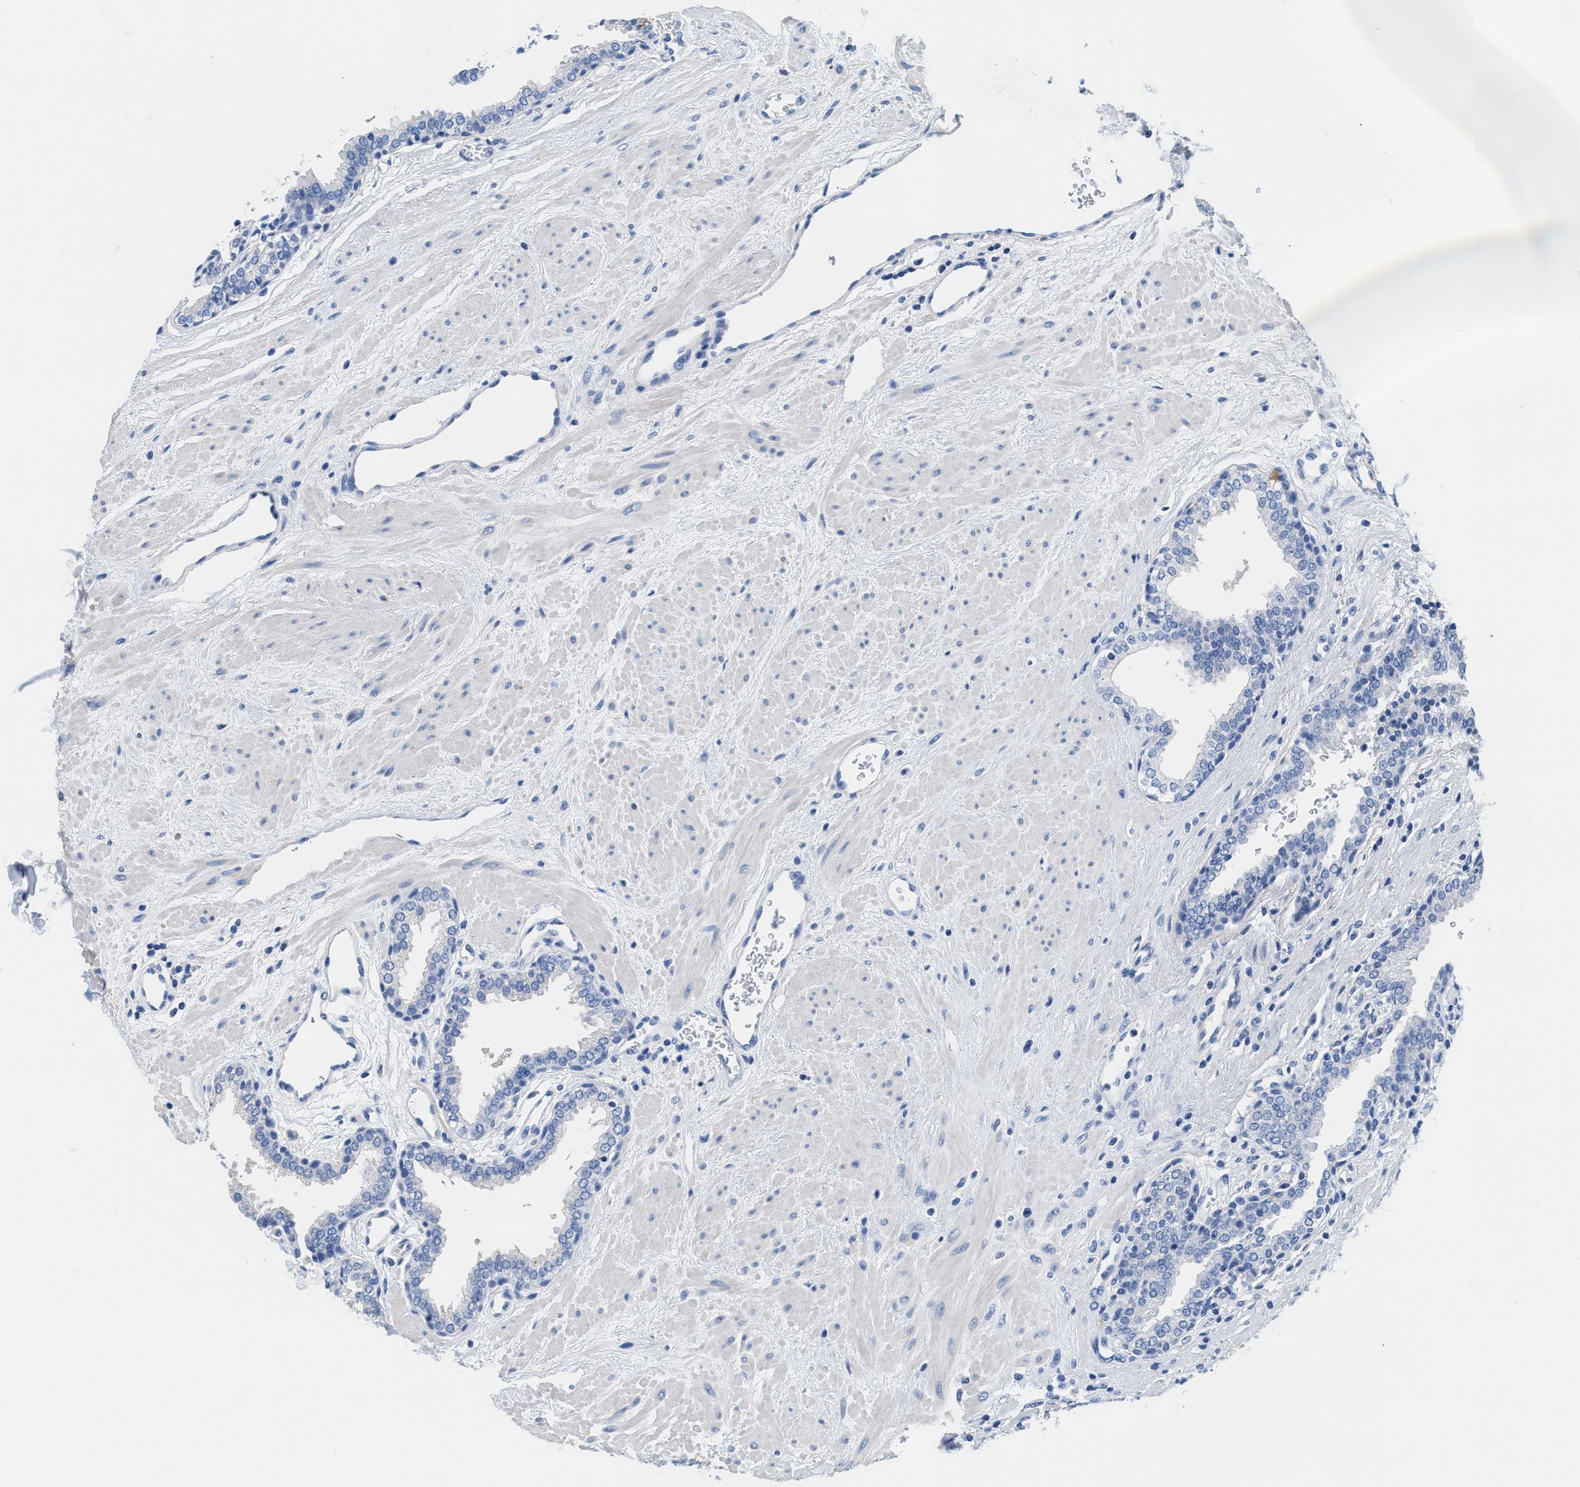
{"staining": {"intensity": "negative", "quantity": "none", "location": "none"}, "tissue": "prostate", "cell_type": "Glandular cells", "image_type": "normal", "snomed": [{"axis": "morphology", "description": "Normal tissue, NOS"}, {"axis": "topography", "description": "Prostate"}], "caption": "The immunohistochemistry (IHC) photomicrograph has no significant positivity in glandular cells of prostate. (Brightfield microscopy of DAB (3,3'-diaminobenzidine) IHC at high magnification).", "gene": "SLFN13", "patient": {"sex": "male", "age": 51}}